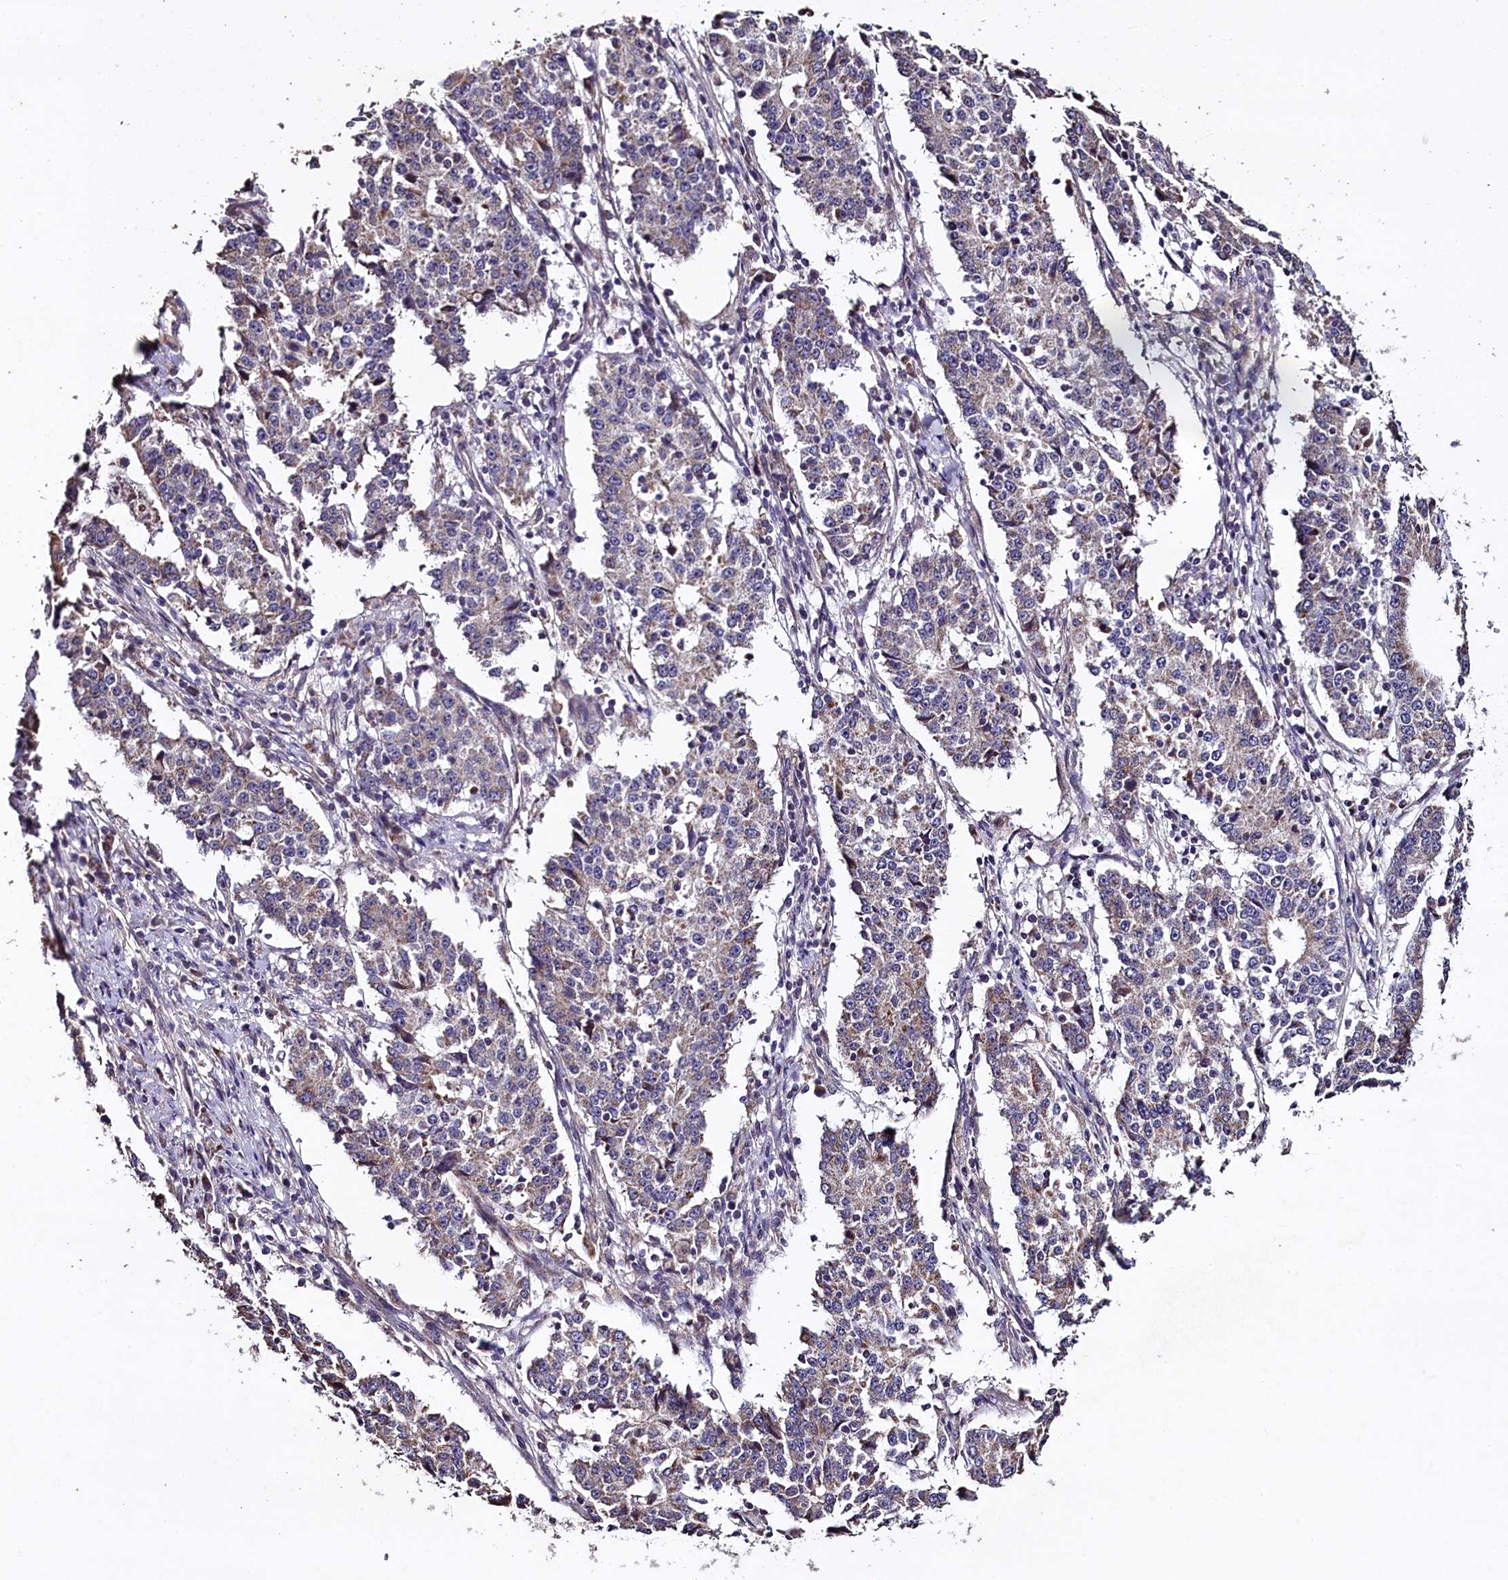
{"staining": {"intensity": "weak", "quantity": "<25%", "location": "cytoplasmic/membranous"}, "tissue": "stomach cancer", "cell_type": "Tumor cells", "image_type": "cancer", "snomed": [{"axis": "morphology", "description": "Adenocarcinoma, NOS"}, {"axis": "topography", "description": "Stomach"}], "caption": "Tumor cells show no significant protein staining in stomach cancer (adenocarcinoma).", "gene": "COQ9", "patient": {"sex": "male", "age": 59}}